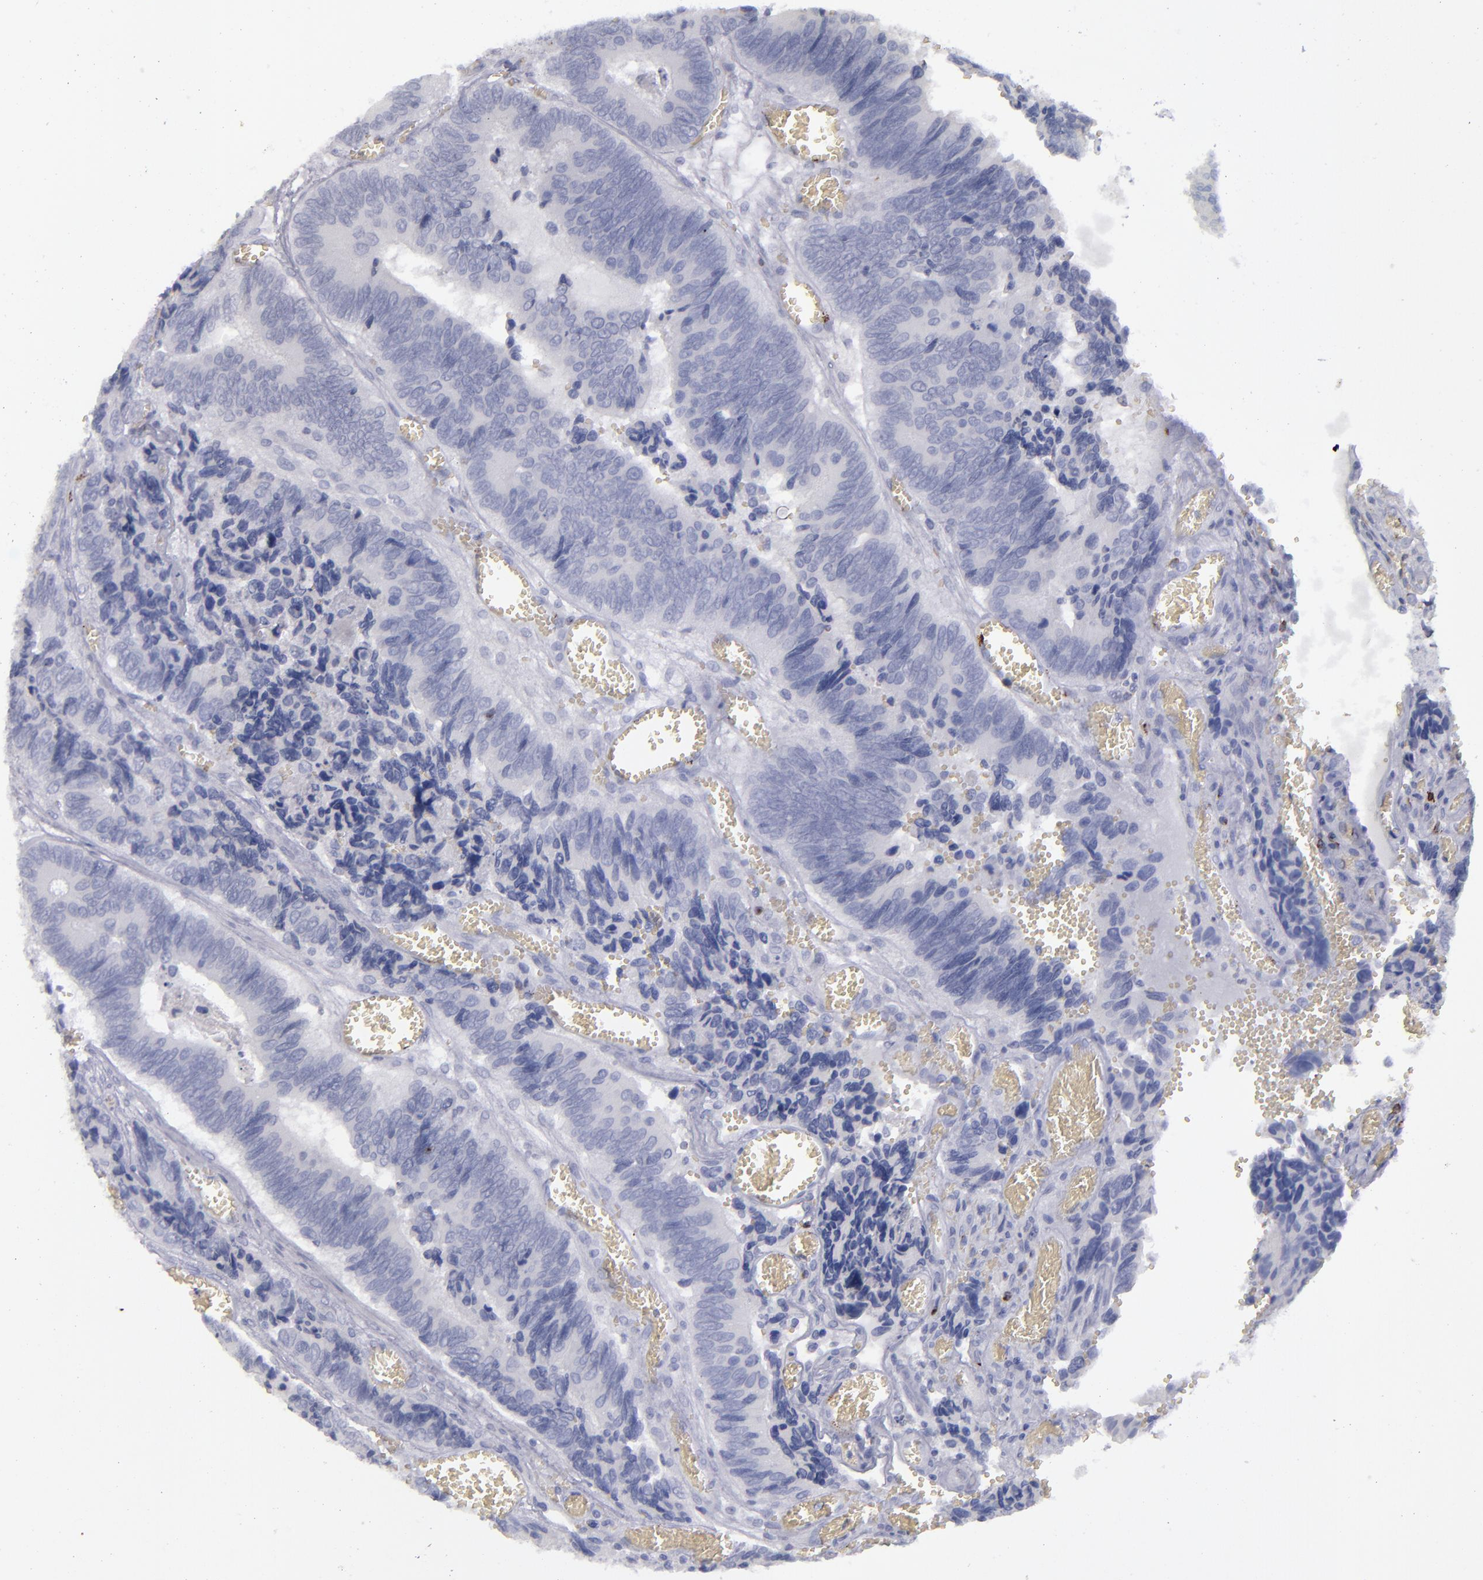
{"staining": {"intensity": "negative", "quantity": "none", "location": "none"}, "tissue": "colorectal cancer", "cell_type": "Tumor cells", "image_type": "cancer", "snomed": [{"axis": "morphology", "description": "Adenocarcinoma, NOS"}, {"axis": "topography", "description": "Colon"}], "caption": "Protein analysis of colorectal cancer exhibits no significant staining in tumor cells.", "gene": "CD27", "patient": {"sex": "male", "age": 72}}